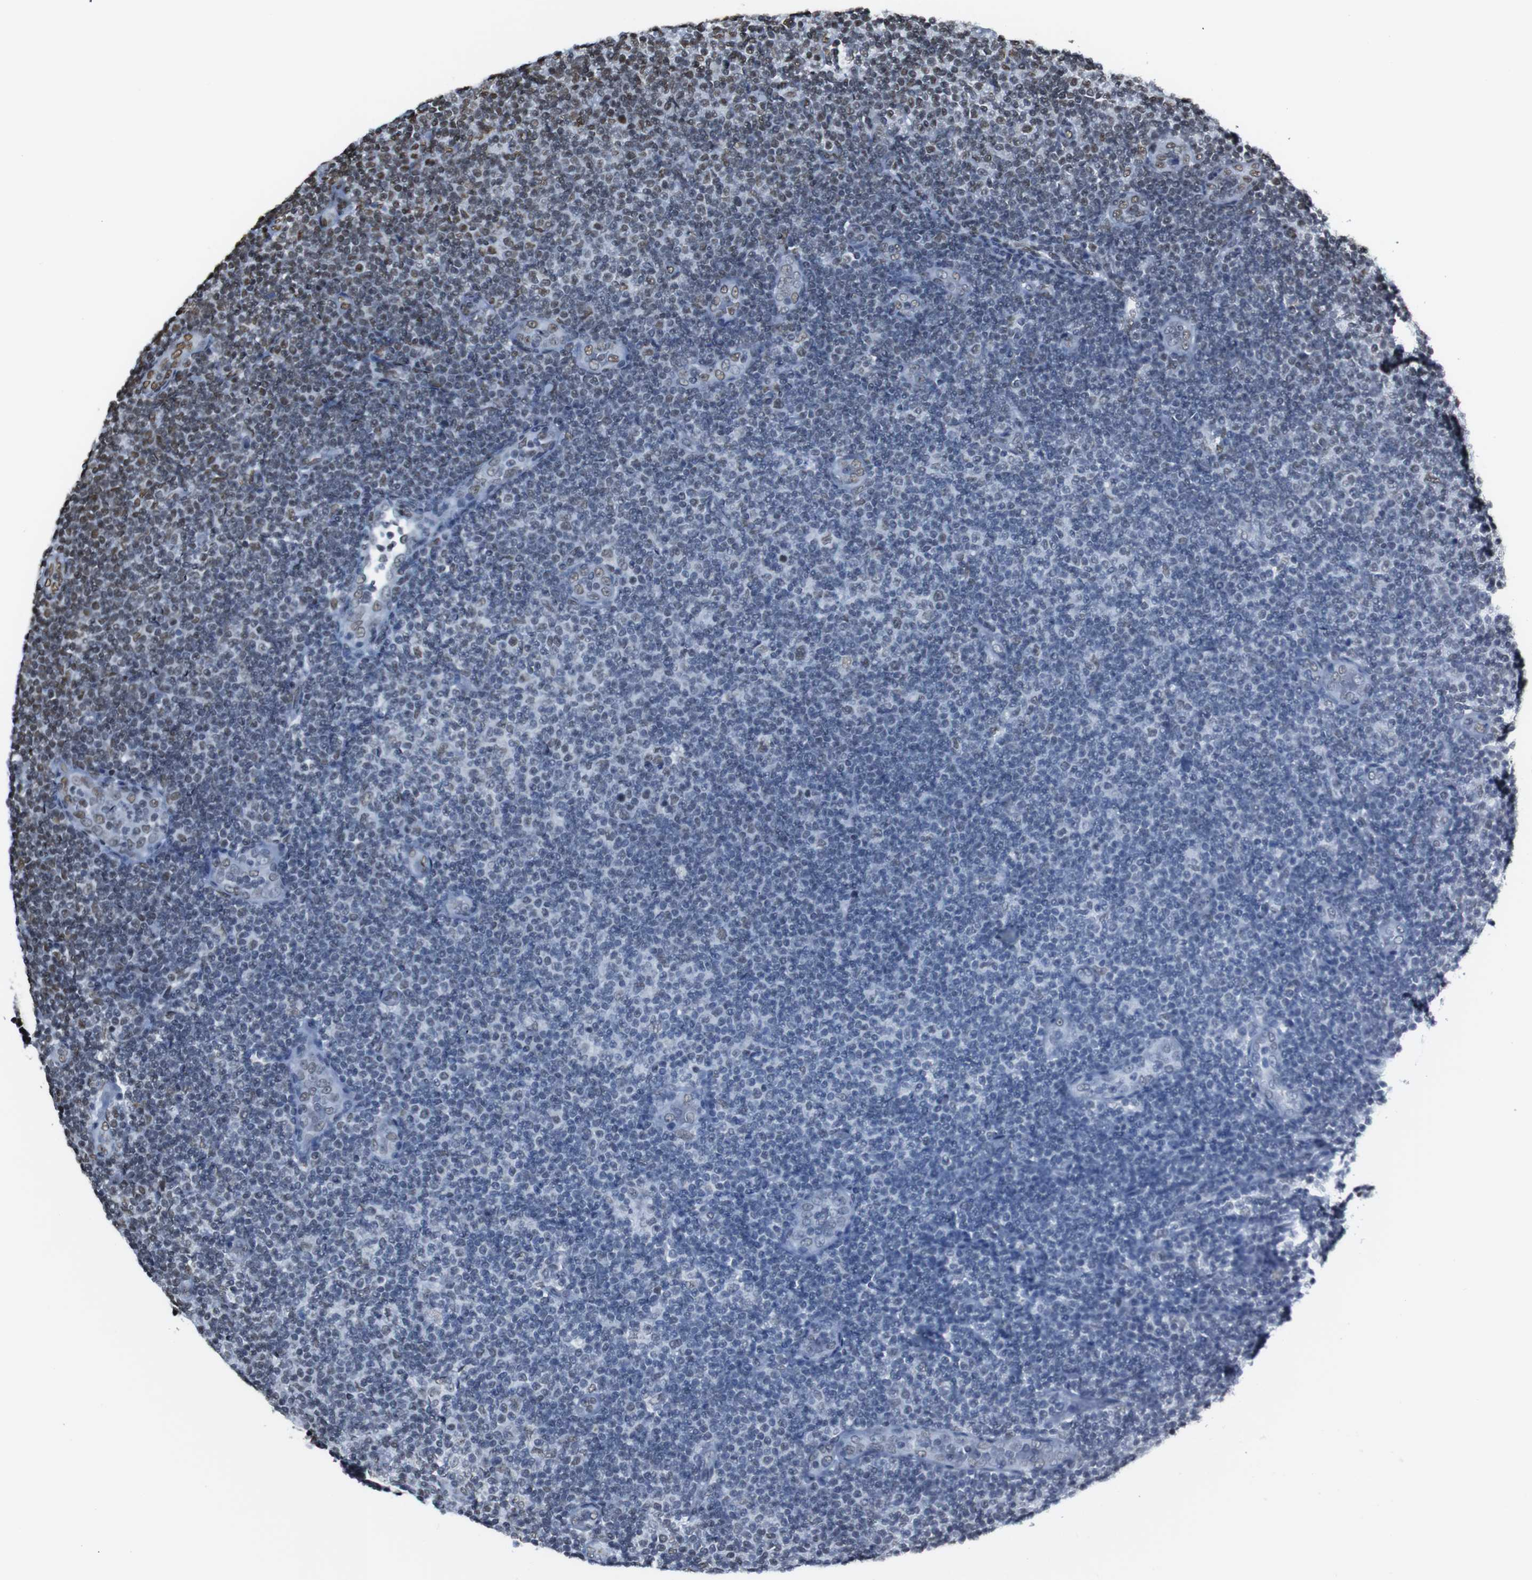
{"staining": {"intensity": "weak", "quantity": "<25%", "location": "nuclear"}, "tissue": "lymphoma", "cell_type": "Tumor cells", "image_type": "cancer", "snomed": [{"axis": "morphology", "description": "Malignant lymphoma, non-Hodgkin's type, Low grade"}, {"axis": "topography", "description": "Lymph node"}], "caption": "The photomicrograph exhibits no significant positivity in tumor cells of lymphoma.", "gene": "ROMO1", "patient": {"sex": "male", "age": 83}}